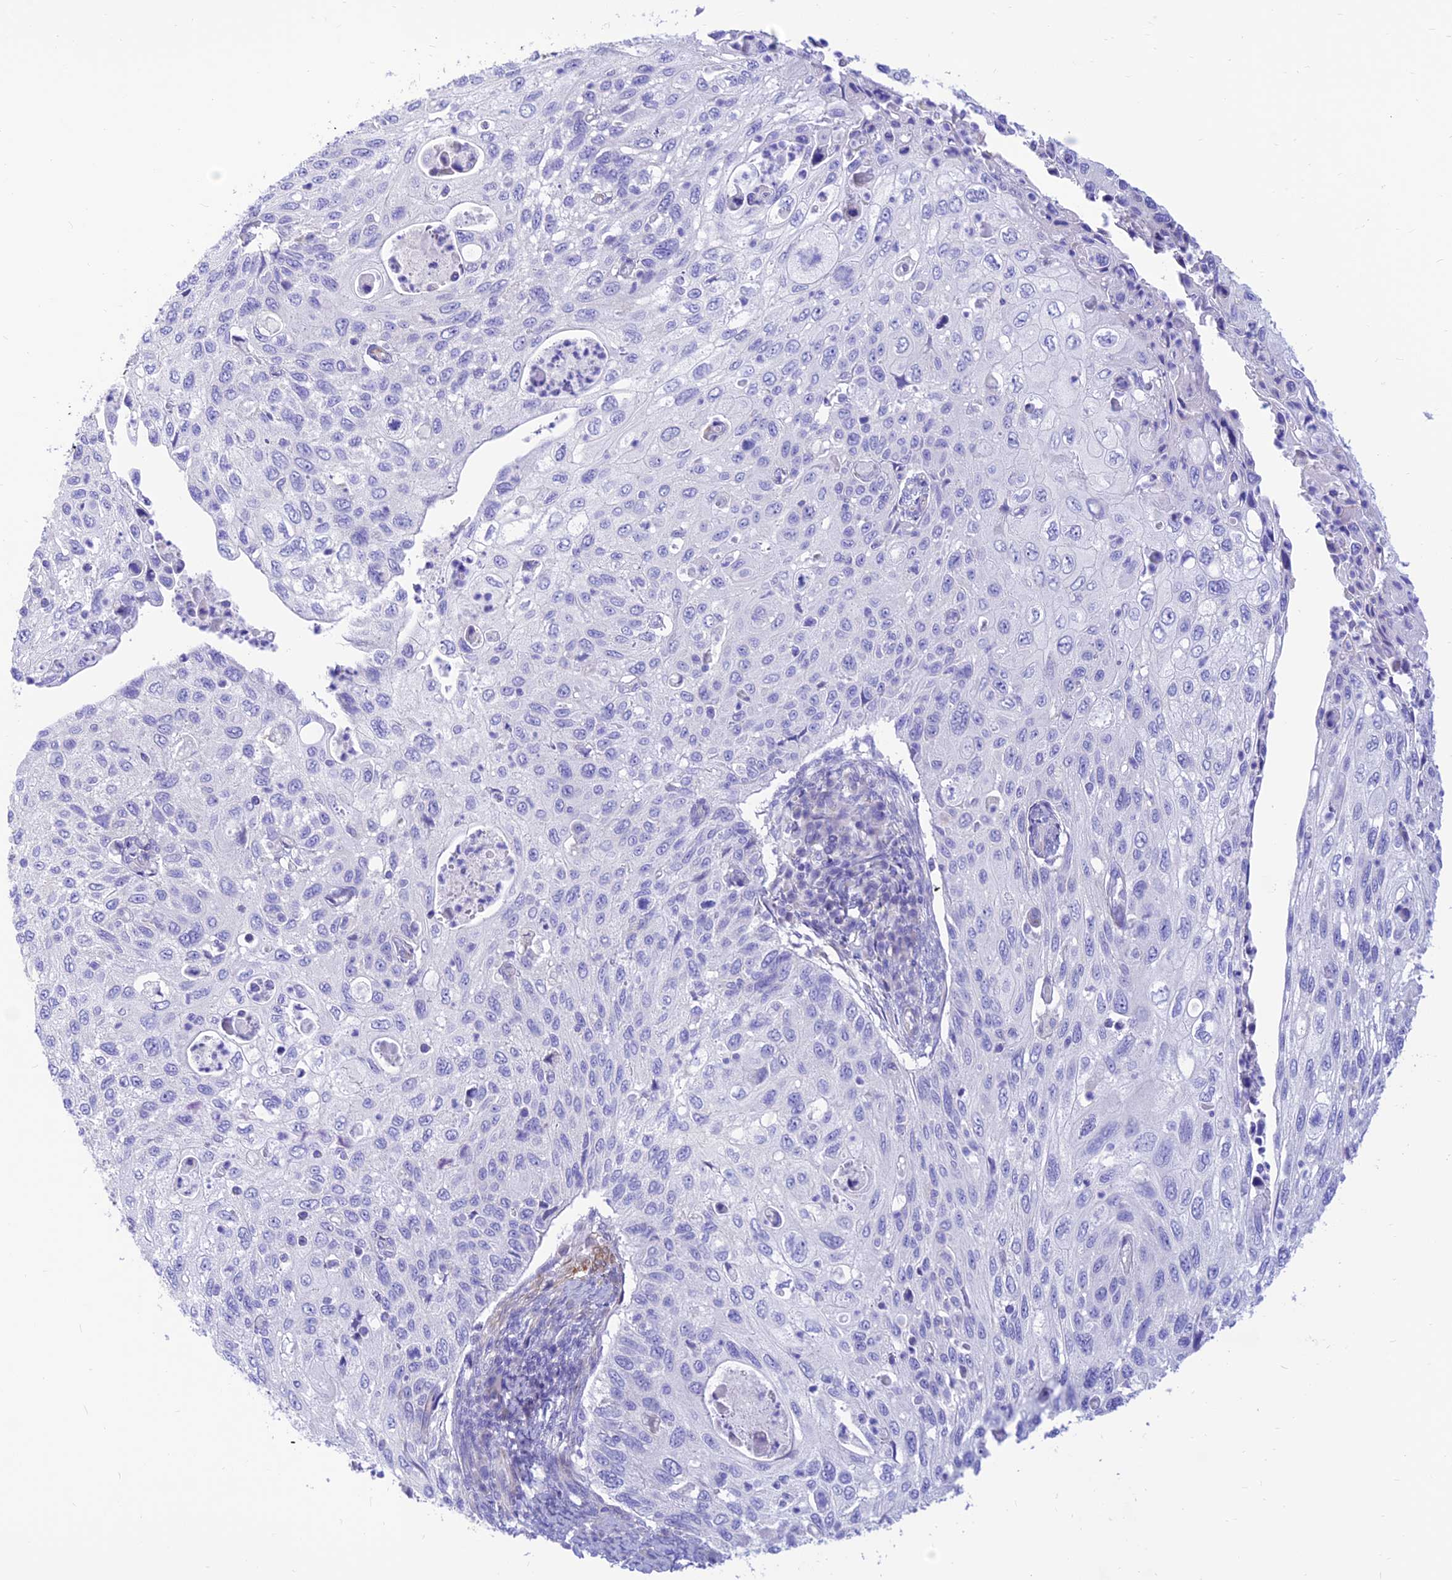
{"staining": {"intensity": "negative", "quantity": "none", "location": "none"}, "tissue": "cervical cancer", "cell_type": "Tumor cells", "image_type": "cancer", "snomed": [{"axis": "morphology", "description": "Squamous cell carcinoma, NOS"}, {"axis": "topography", "description": "Cervix"}], "caption": "Tumor cells are negative for protein expression in human cervical squamous cell carcinoma.", "gene": "FAM186B", "patient": {"sex": "female", "age": 70}}